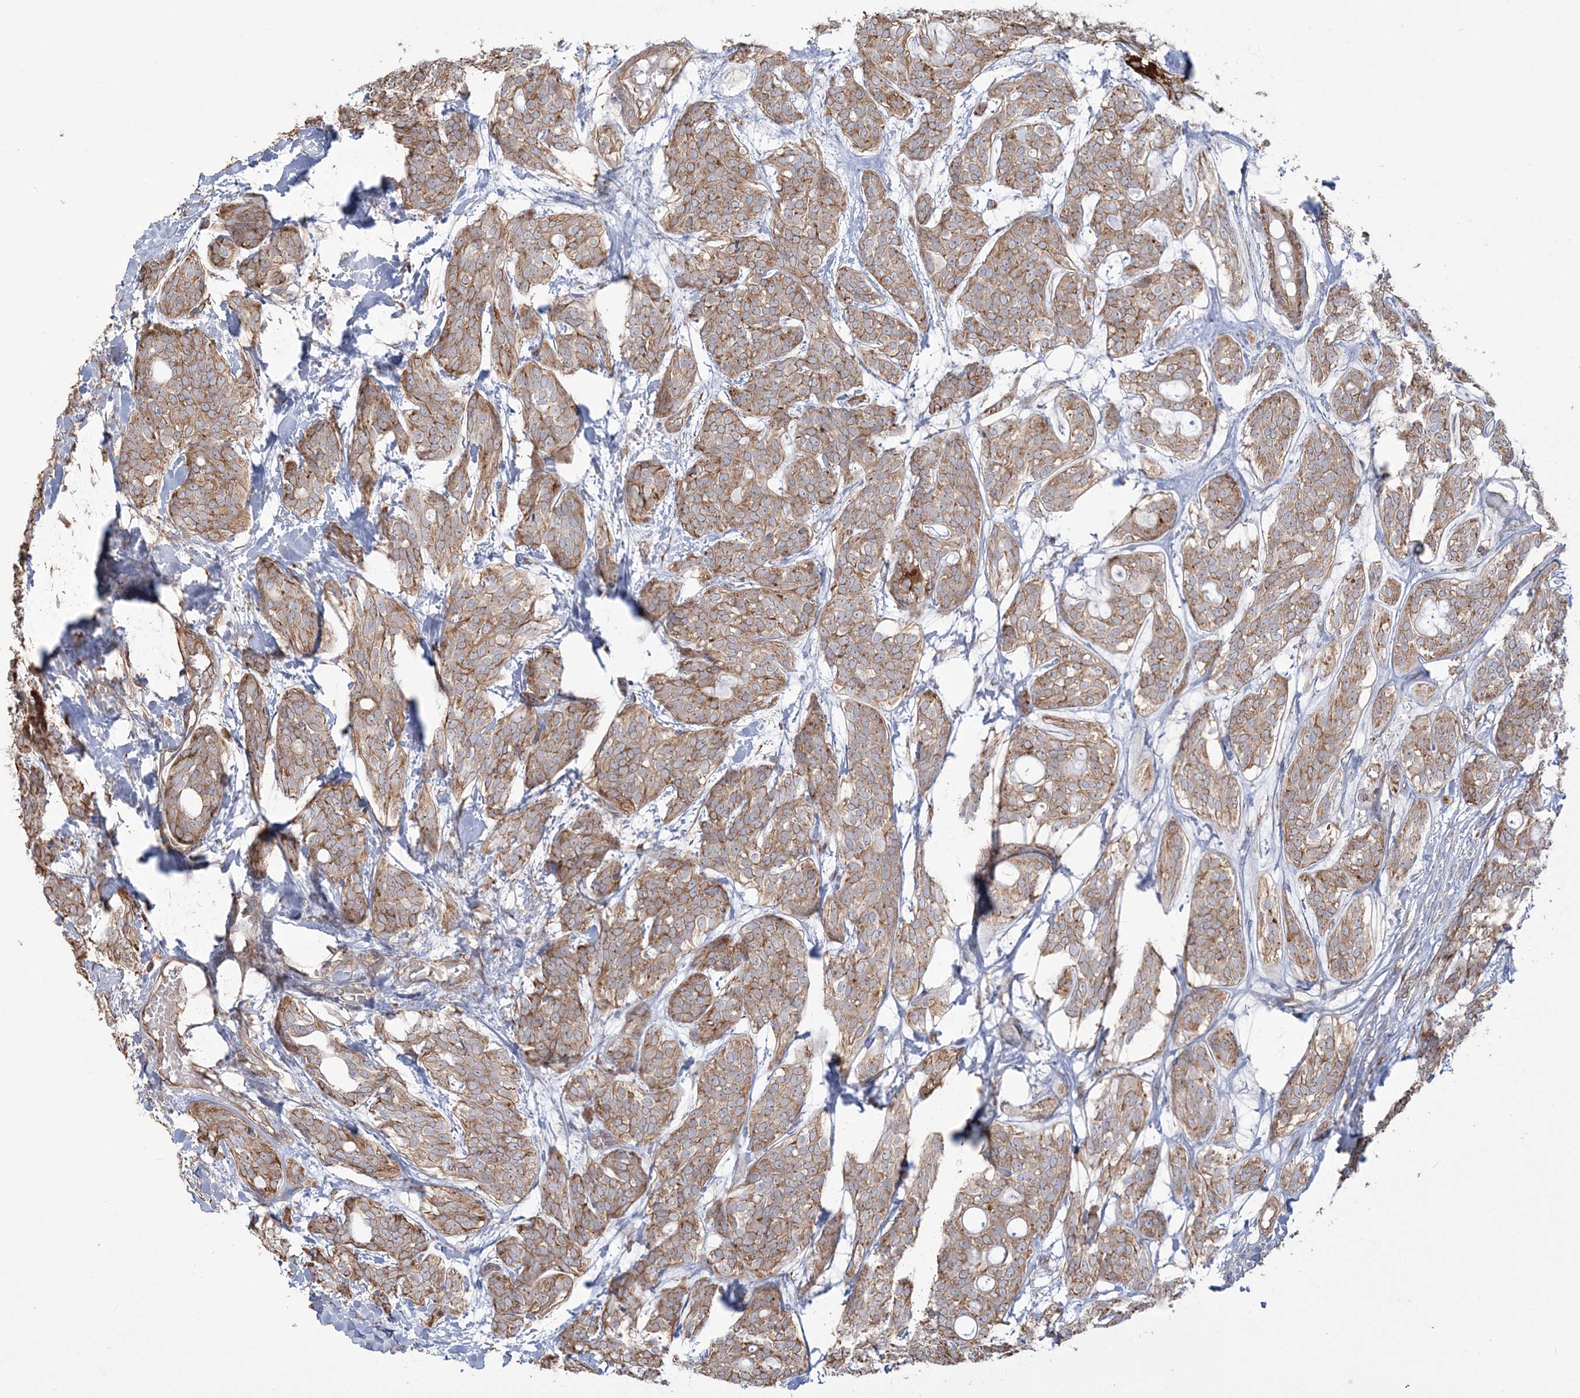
{"staining": {"intensity": "moderate", "quantity": ">75%", "location": "cytoplasmic/membranous"}, "tissue": "head and neck cancer", "cell_type": "Tumor cells", "image_type": "cancer", "snomed": [{"axis": "morphology", "description": "Adenocarcinoma, NOS"}, {"axis": "topography", "description": "Head-Neck"}], "caption": "Head and neck adenocarcinoma stained for a protein (brown) shows moderate cytoplasmic/membranous positive positivity in about >75% of tumor cells.", "gene": "ZNF821", "patient": {"sex": "male", "age": 66}}